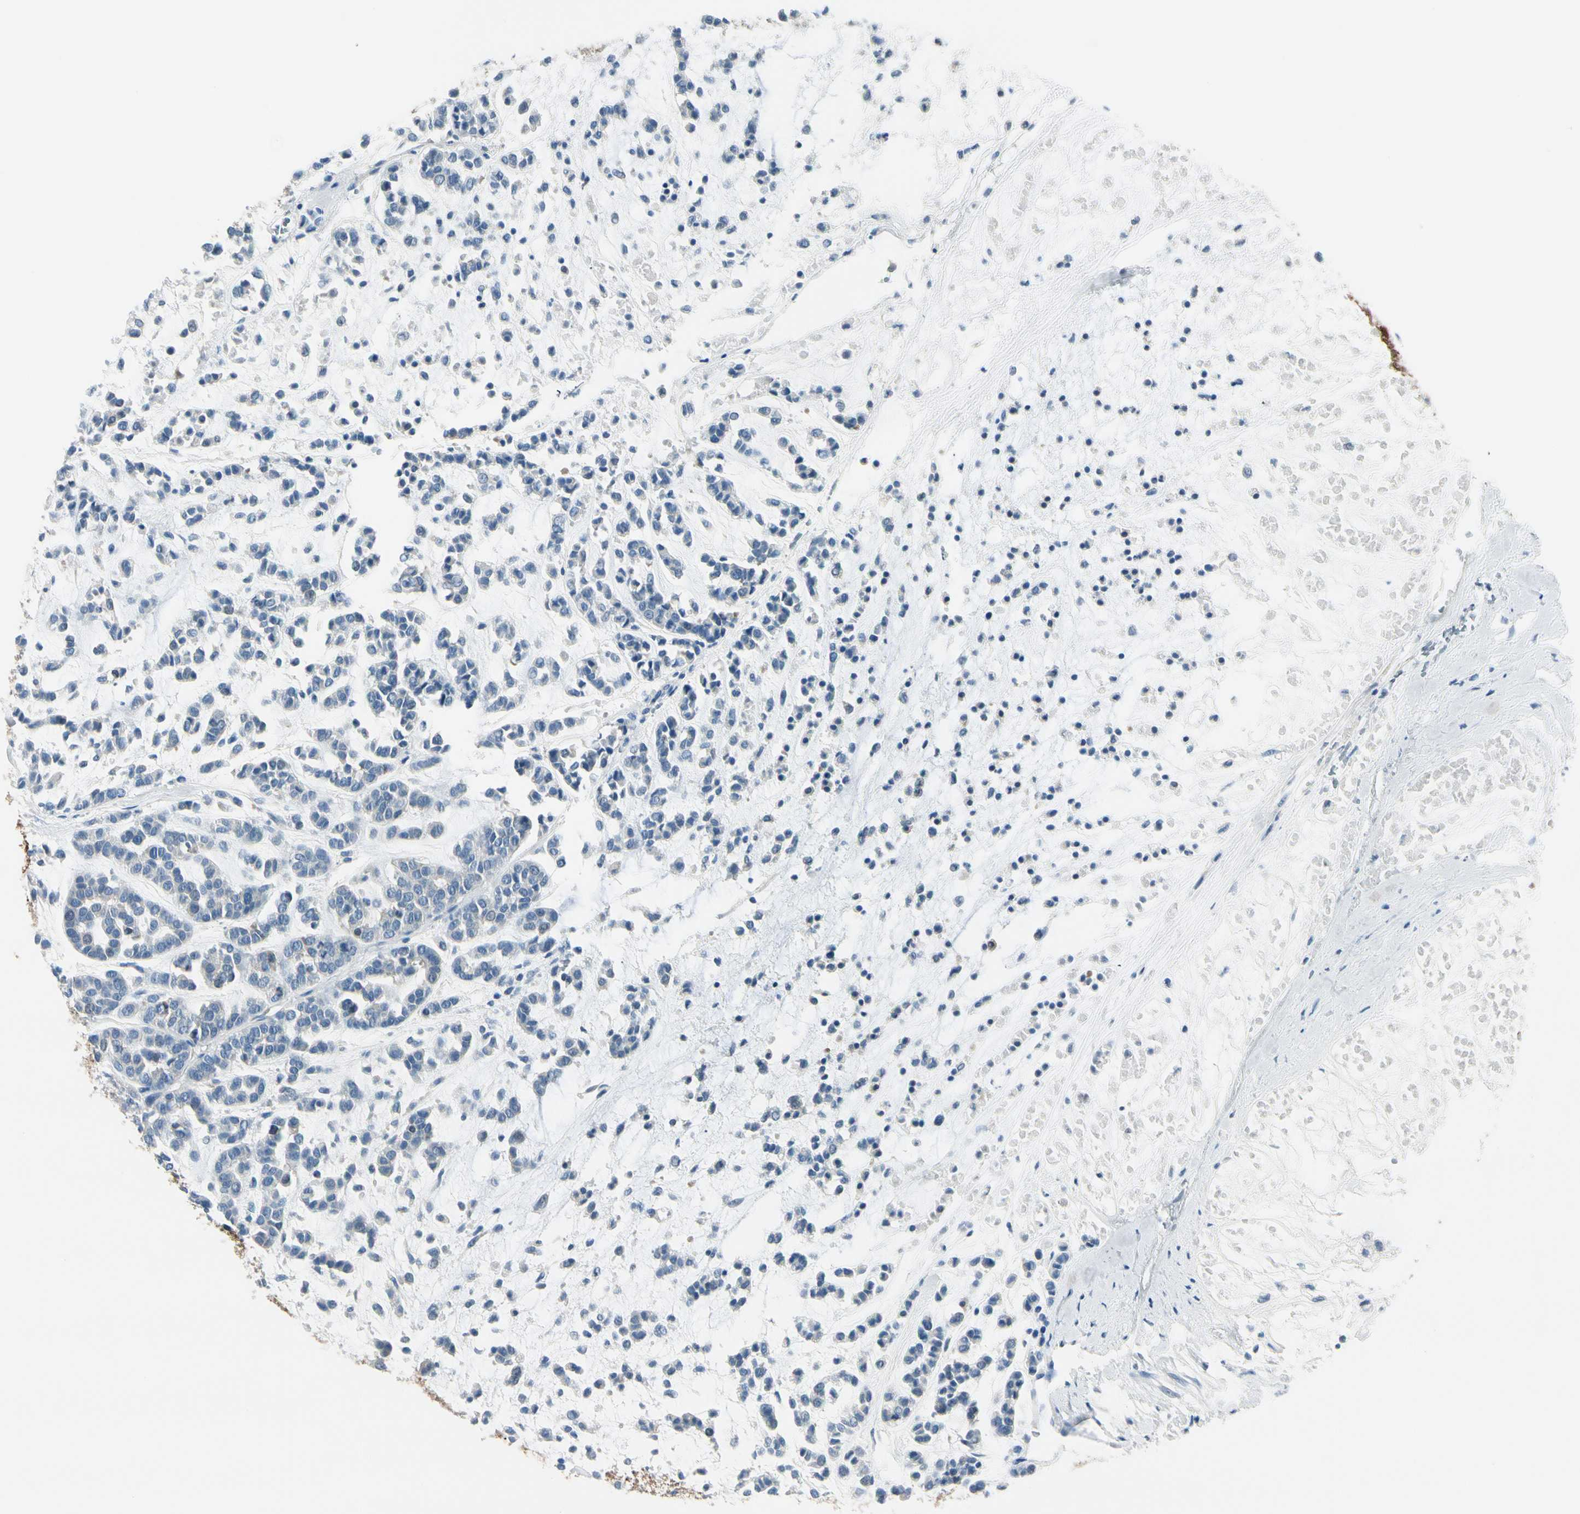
{"staining": {"intensity": "negative", "quantity": "none", "location": "none"}, "tissue": "head and neck cancer", "cell_type": "Tumor cells", "image_type": "cancer", "snomed": [{"axis": "morphology", "description": "Adenocarcinoma, NOS"}, {"axis": "morphology", "description": "Adenoma, NOS"}, {"axis": "topography", "description": "Head-Neck"}], "caption": "An IHC micrograph of head and neck cancer (adenoma) is shown. There is no staining in tumor cells of head and neck cancer (adenoma).", "gene": "PEBP1", "patient": {"sex": "female", "age": 55}}